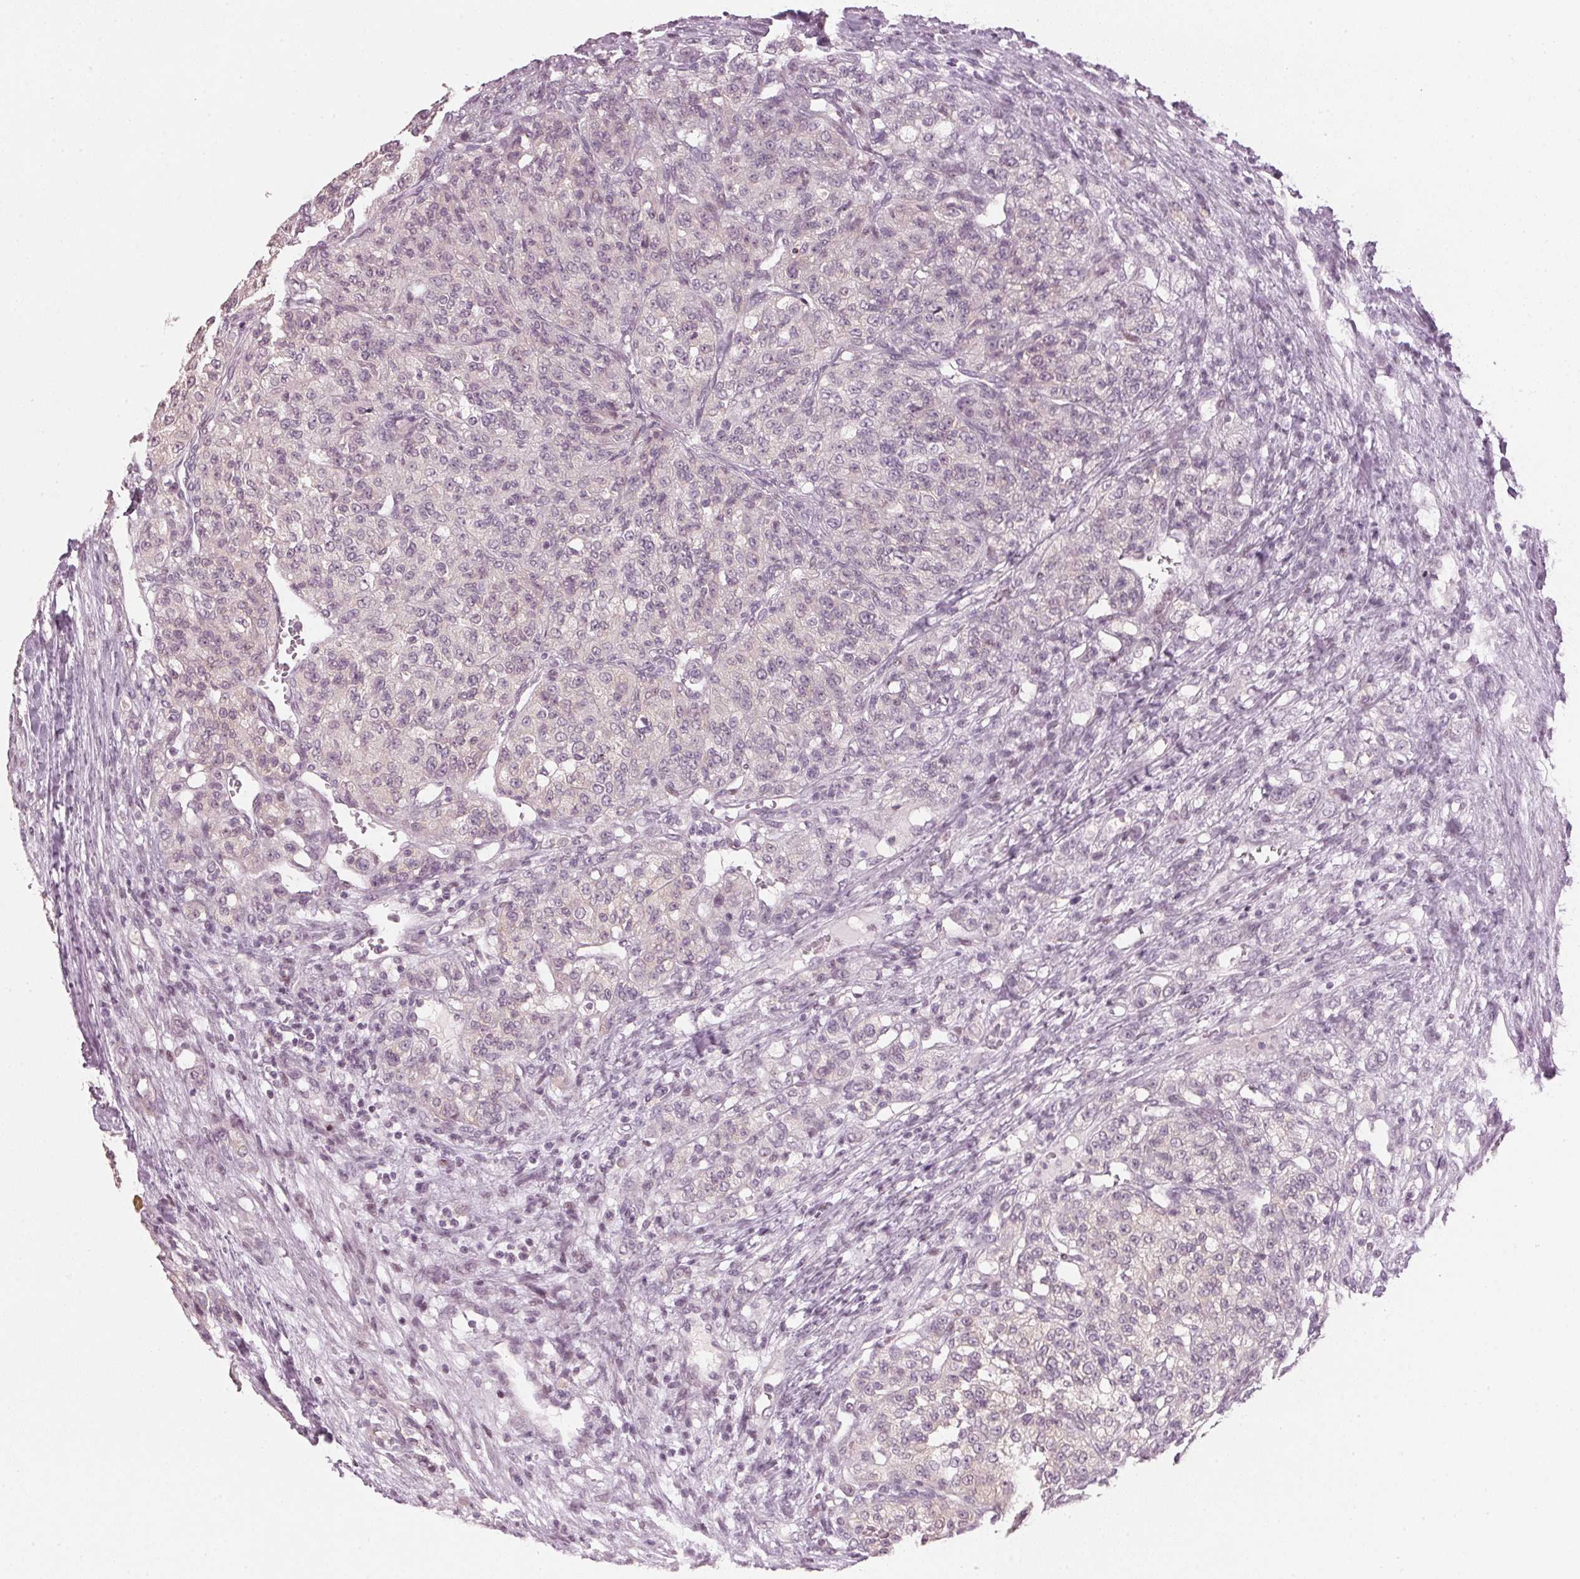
{"staining": {"intensity": "negative", "quantity": "none", "location": "none"}, "tissue": "renal cancer", "cell_type": "Tumor cells", "image_type": "cancer", "snomed": [{"axis": "morphology", "description": "Adenocarcinoma, NOS"}, {"axis": "topography", "description": "Kidney"}], "caption": "Immunohistochemistry (IHC) of adenocarcinoma (renal) shows no staining in tumor cells.", "gene": "SFRP4", "patient": {"sex": "female", "age": 63}}